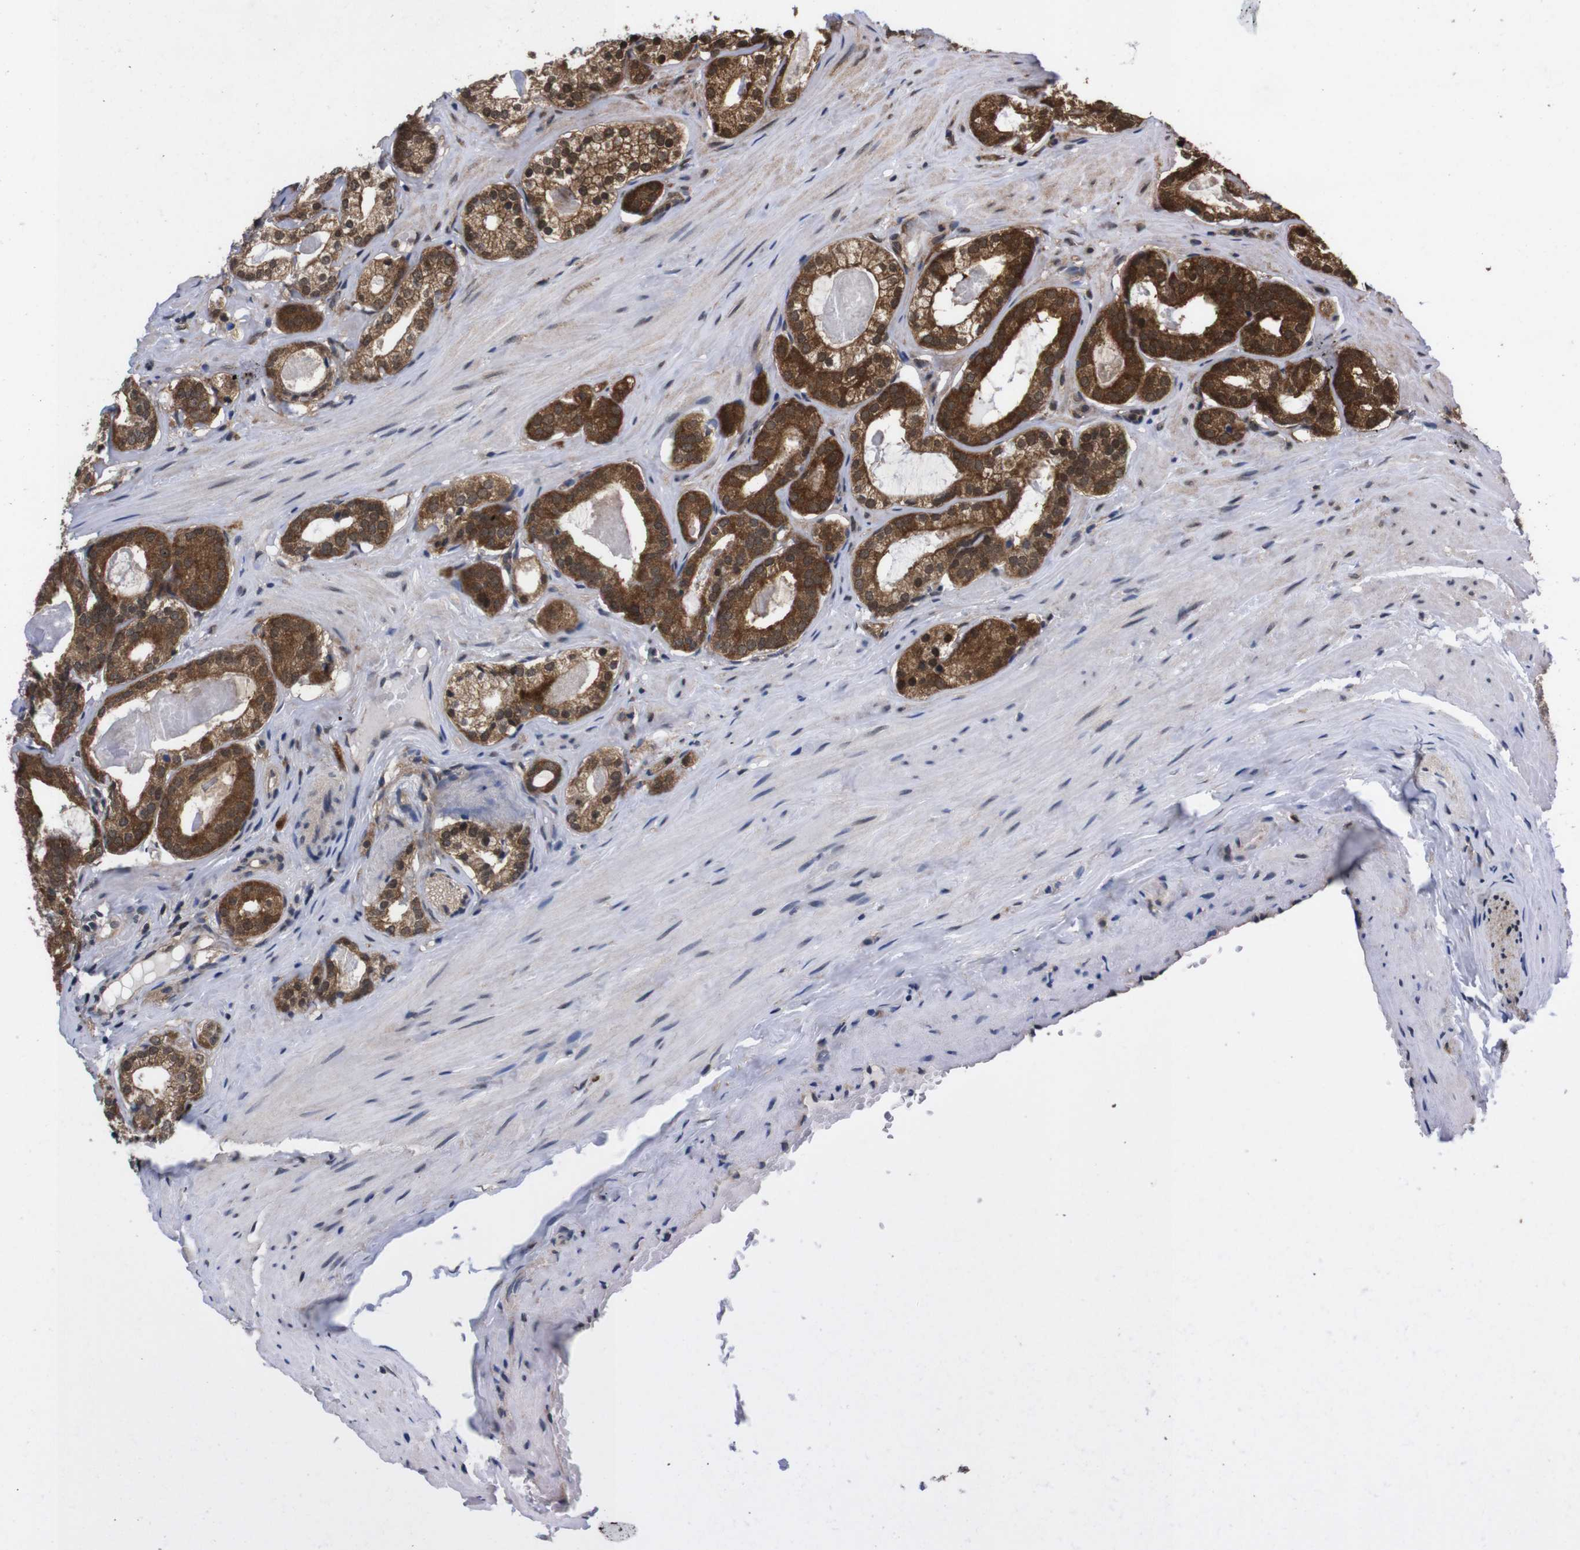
{"staining": {"intensity": "strong", "quantity": "25%-75%", "location": "cytoplasmic/membranous,nuclear"}, "tissue": "prostate cancer", "cell_type": "Tumor cells", "image_type": "cancer", "snomed": [{"axis": "morphology", "description": "Adenocarcinoma, Low grade"}, {"axis": "topography", "description": "Prostate"}], "caption": "Immunohistochemistry (IHC) staining of low-grade adenocarcinoma (prostate), which displays high levels of strong cytoplasmic/membranous and nuclear staining in about 25%-75% of tumor cells indicating strong cytoplasmic/membranous and nuclear protein expression. The staining was performed using DAB (3,3'-diaminobenzidine) (brown) for protein detection and nuclei were counterstained in hematoxylin (blue).", "gene": "UBQLN2", "patient": {"sex": "male", "age": 59}}